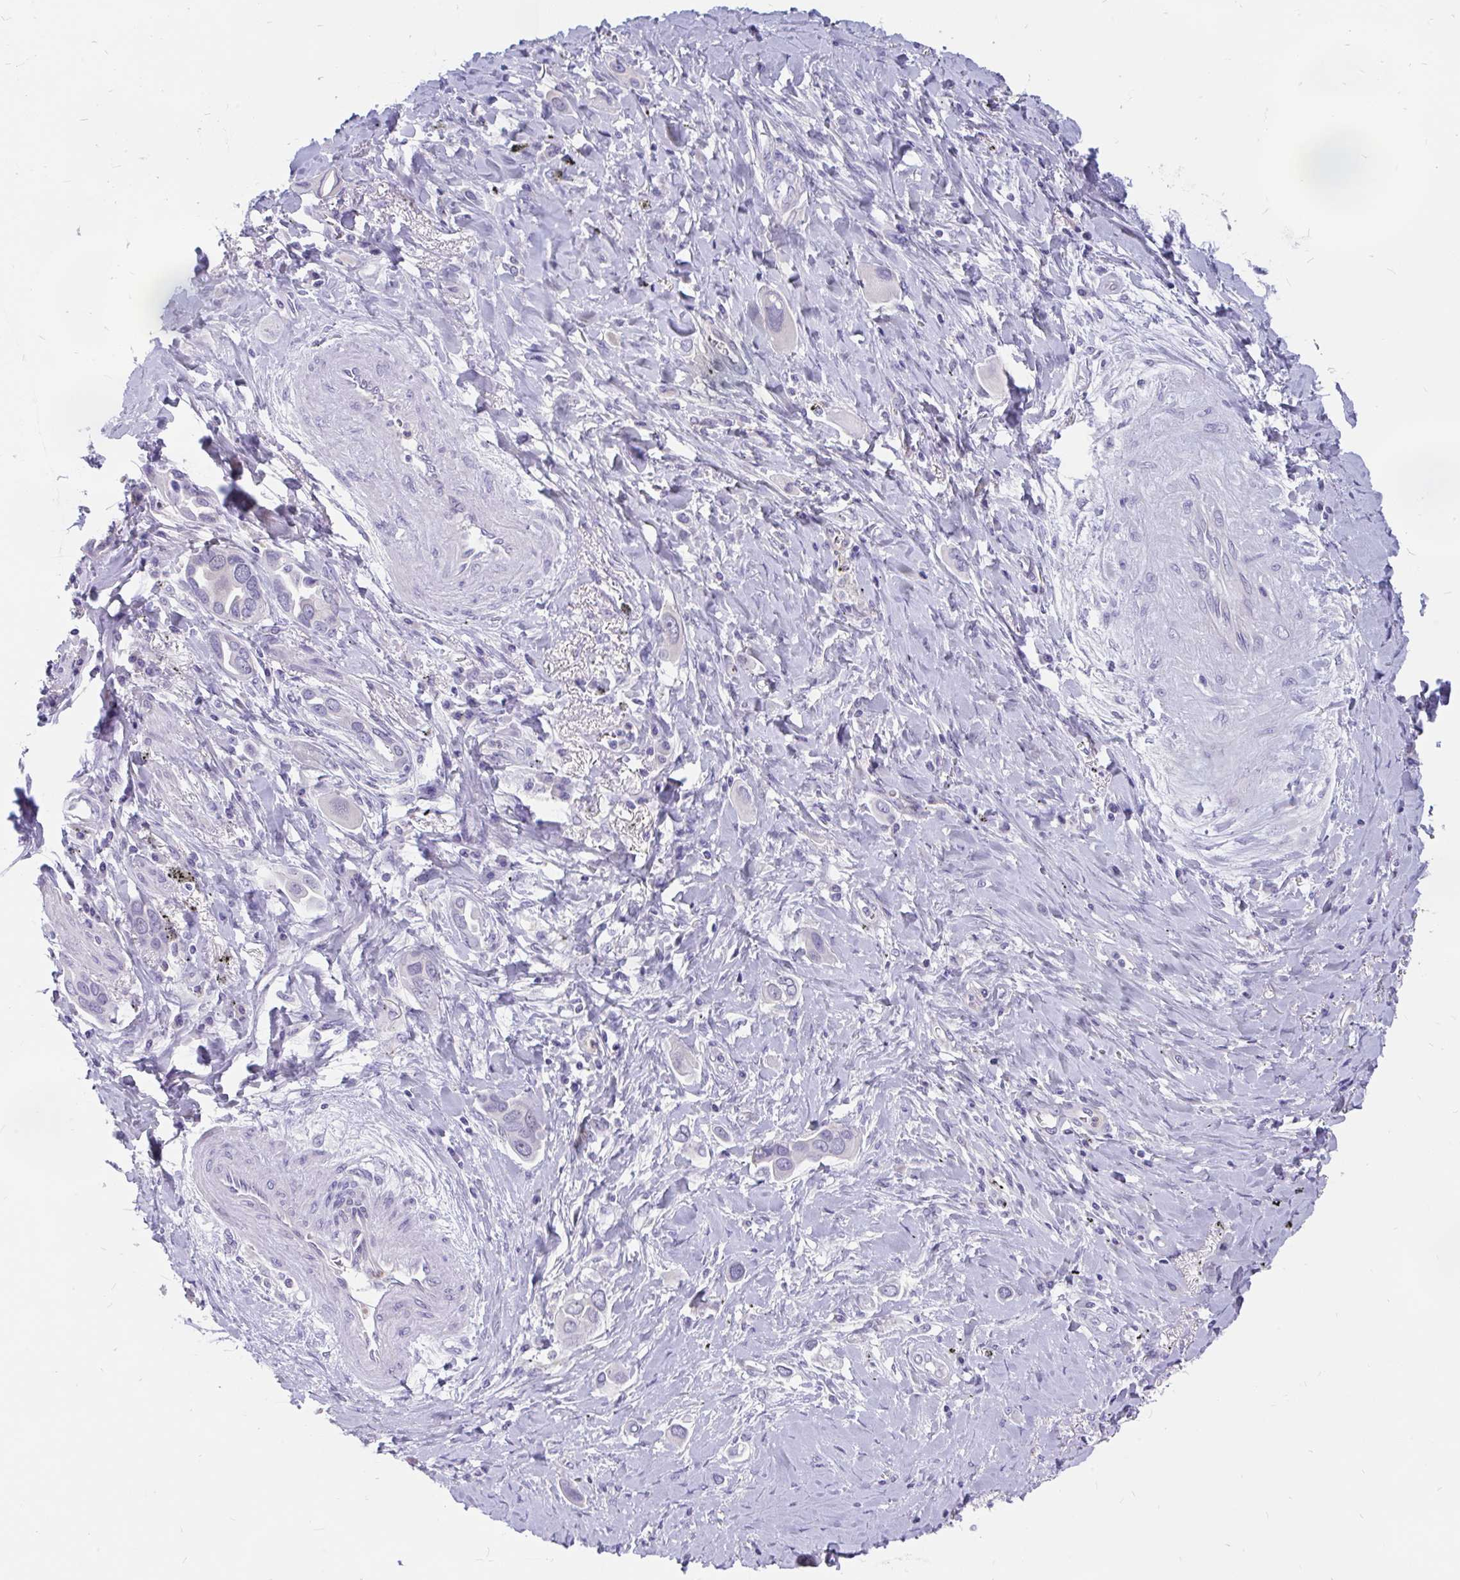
{"staining": {"intensity": "negative", "quantity": "none", "location": "none"}, "tissue": "lung cancer", "cell_type": "Tumor cells", "image_type": "cancer", "snomed": [{"axis": "morphology", "description": "Adenocarcinoma, NOS"}, {"axis": "topography", "description": "Lung"}], "caption": "An image of human lung cancer is negative for staining in tumor cells.", "gene": "KIAA2013", "patient": {"sex": "male", "age": 76}}